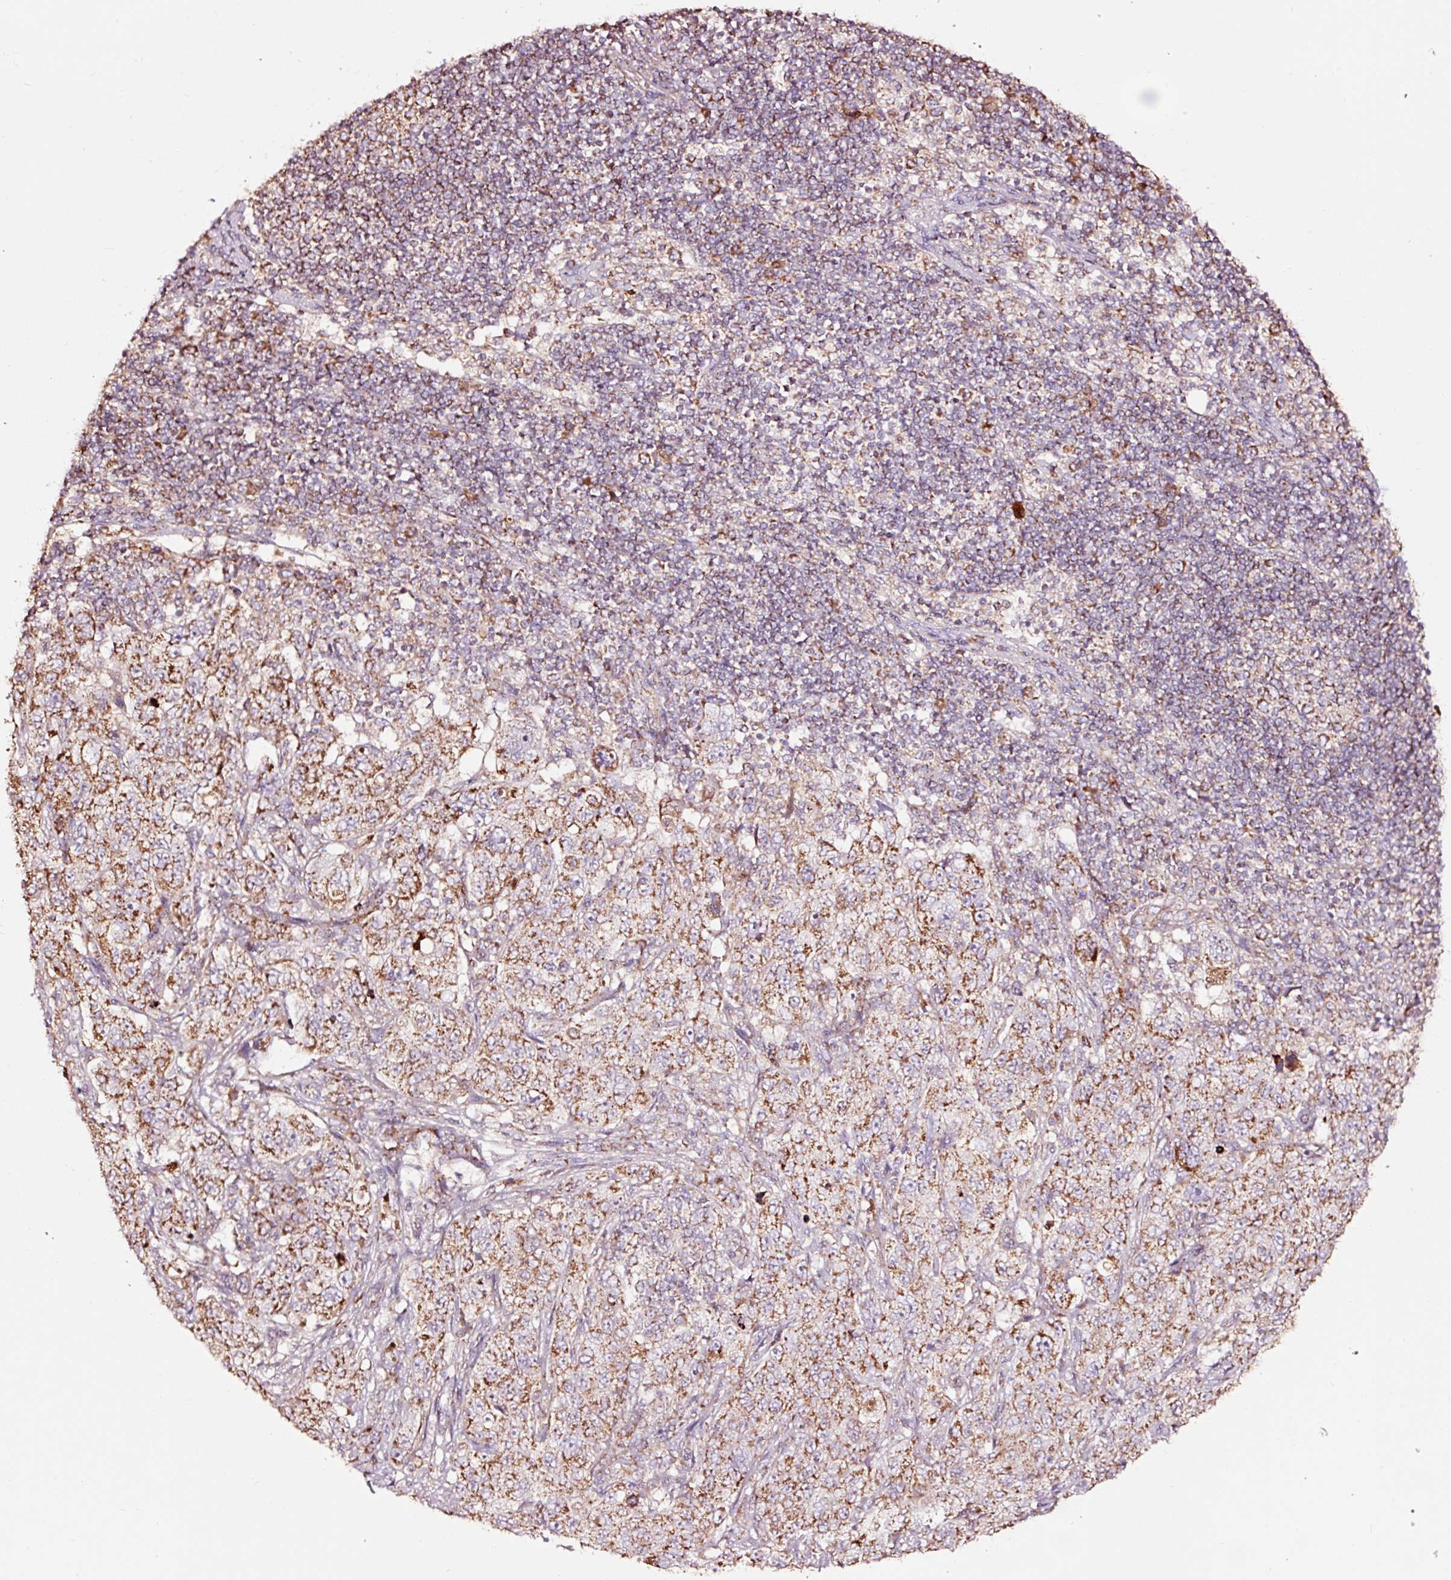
{"staining": {"intensity": "moderate", "quantity": ">75%", "location": "cytoplasmic/membranous"}, "tissue": "pancreatic cancer", "cell_type": "Tumor cells", "image_type": "cancer", "snomed": [{"axis": "morphology", "description": "Adenocarcinoma, NOS"}, {"axis": "topography", "description": "Pancreas"}], "caption": "Immunohistochemistry of human adenocarcinoma (pancreatic) exhibits medium levels of moderate cytoplasmic/membranous expression in about >75% of tumor cells.", "gene": "TPM1", "patient": {"sex": "male", "age": 68}}